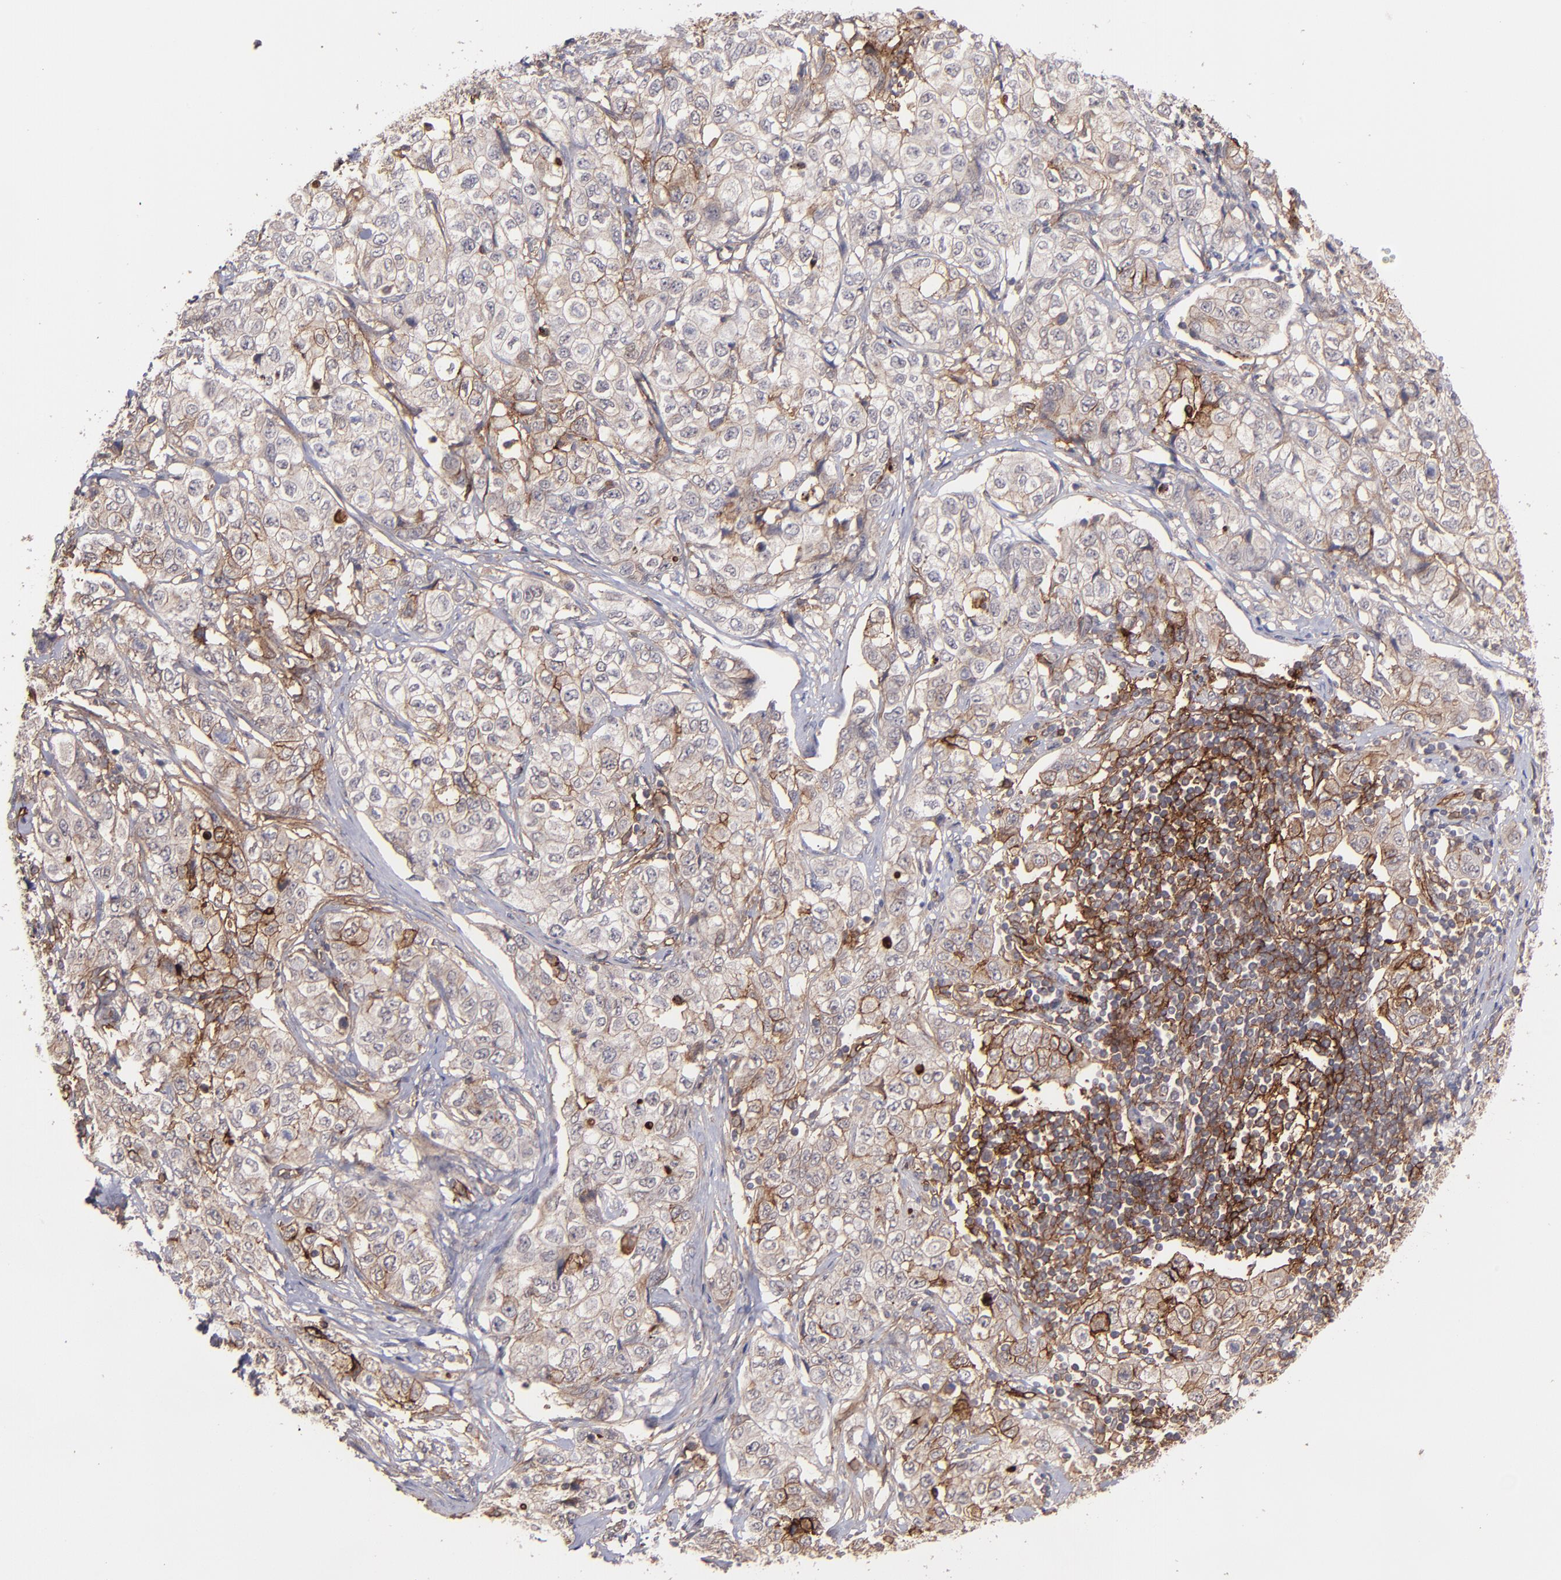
{"staining": {"intensity": "weak", "quantity": "25%-75%", "location": "cytoplasmic/membranous"}, "tissue": "stomach cancer", "cell_type": "Tumor cells", "image_type": "cancer", "snomed": [{"axis": "morphology", "description": "Adenocarcinoma, NOS"}, {"axis": "topography", "description": "Stomach"}], "caption": "Immunohistochemical staining of stomach cancer (adenocarcinoma) demonstrates low levels of weak cytoplasmic/membranous protein expression in about 25%-75% of tumor cells. The staining is performed using DAB (3,3'-diaminobenzidine) brown chromogen to label protein expression. The nuclei are counter-stained blue using hematoxylin.", "gene": "ICAM1", "patient": {"sex": "male", "age": 48}}